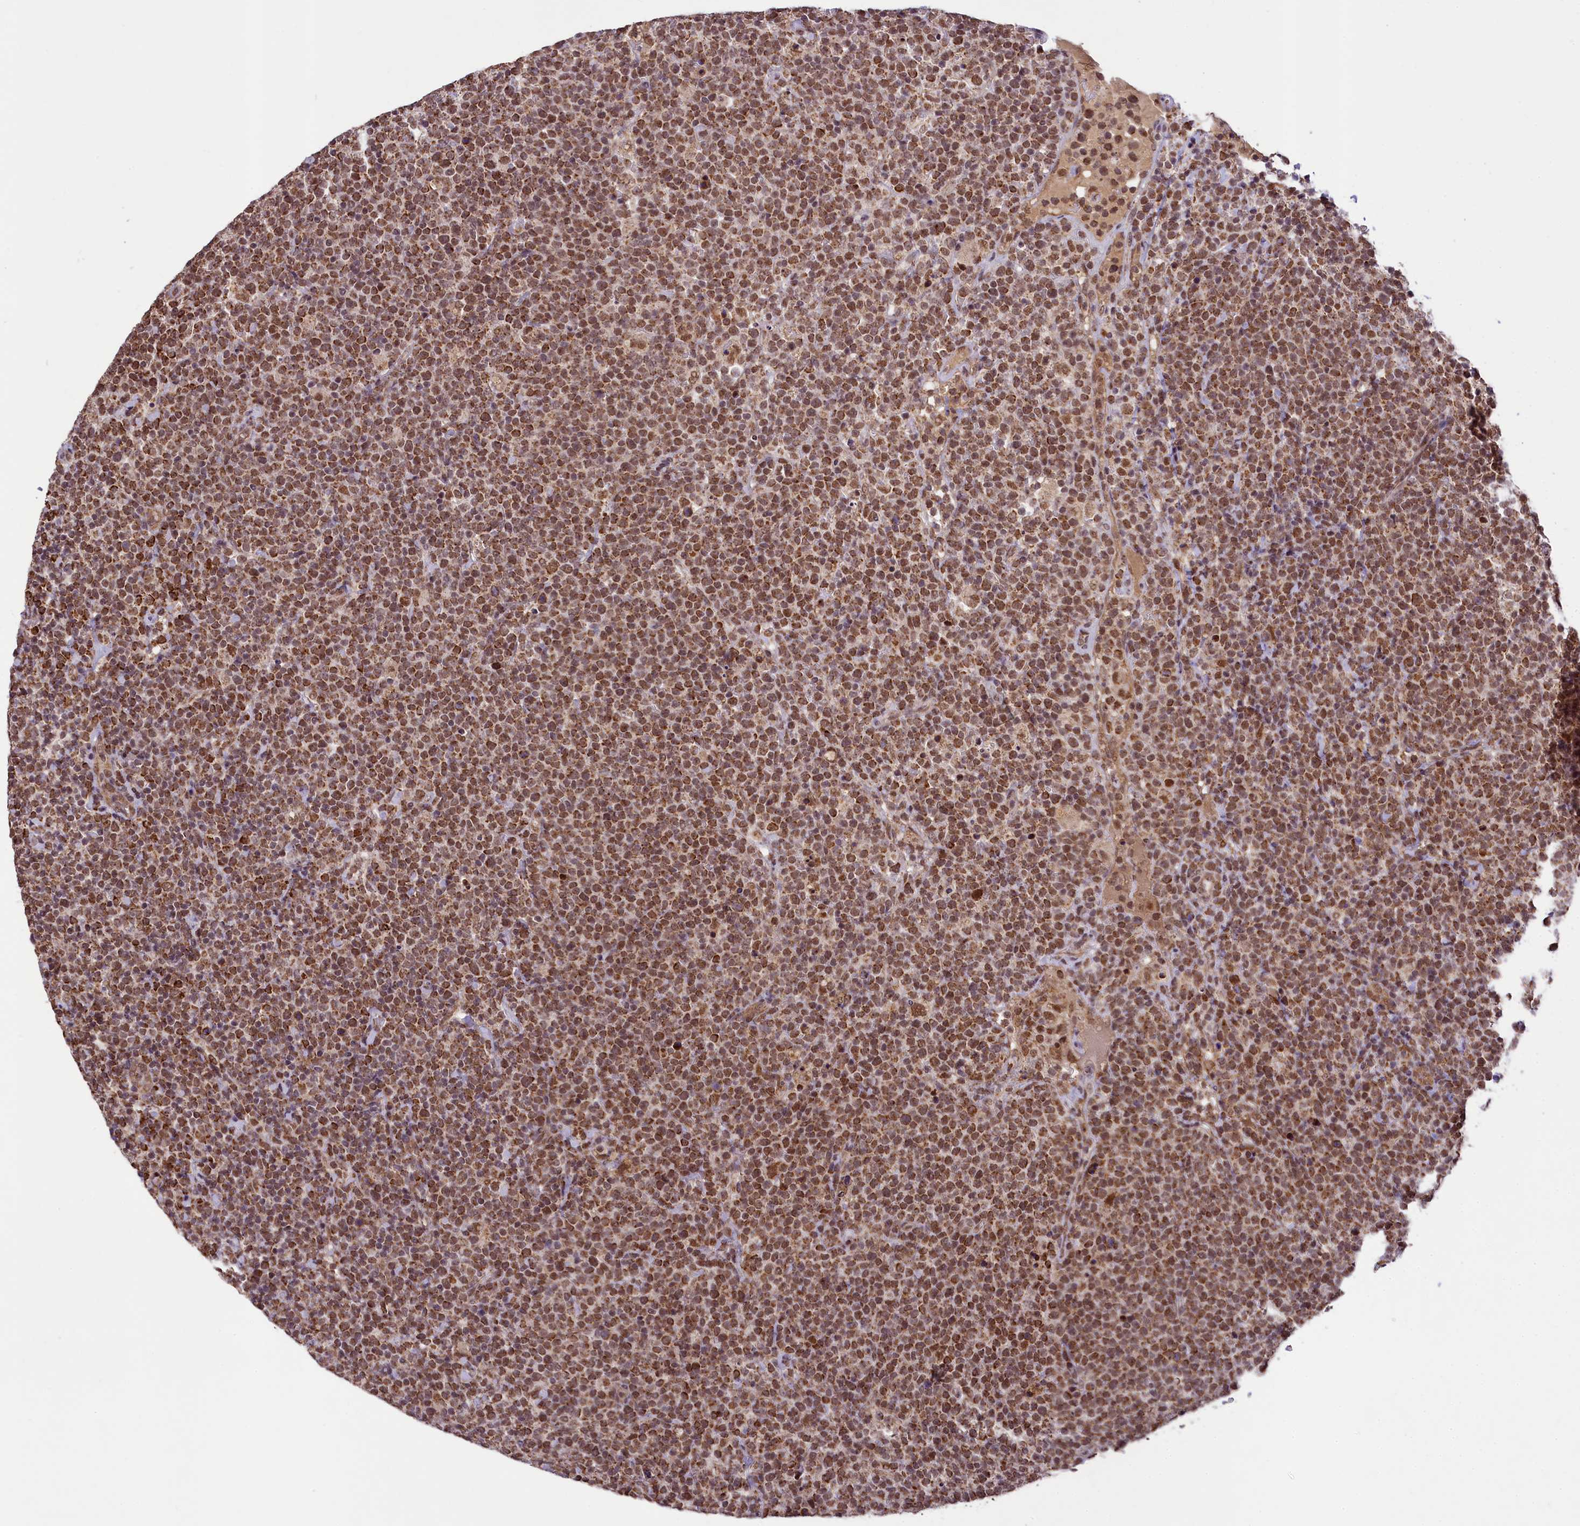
{"staining": {"intensity": "moderate", "quantity": ">75%", "location": "cytoplasmic/membranous,nuclear"}, "tissue": "lymphoma", "cell_type": "Tumor cells", "image_type": "cancer", "snomed": [{"axis": "morphology", "description": "Malignant lymphoma, non-Hodgkin's type, High grade"}, {"axis": "topography", "description": "Lymph node"}], "caption": "Immunohistochemical staining of lymphoma exhibits medium levels of moderate cytoplasmic/membranous and nuclear protein positivity in approximately >75% of tumor cells. (DAB IHC with brightfield microscopy, high magnification).", "gene": "PAF1", "patient": {"sex": "male", "age": 61}}